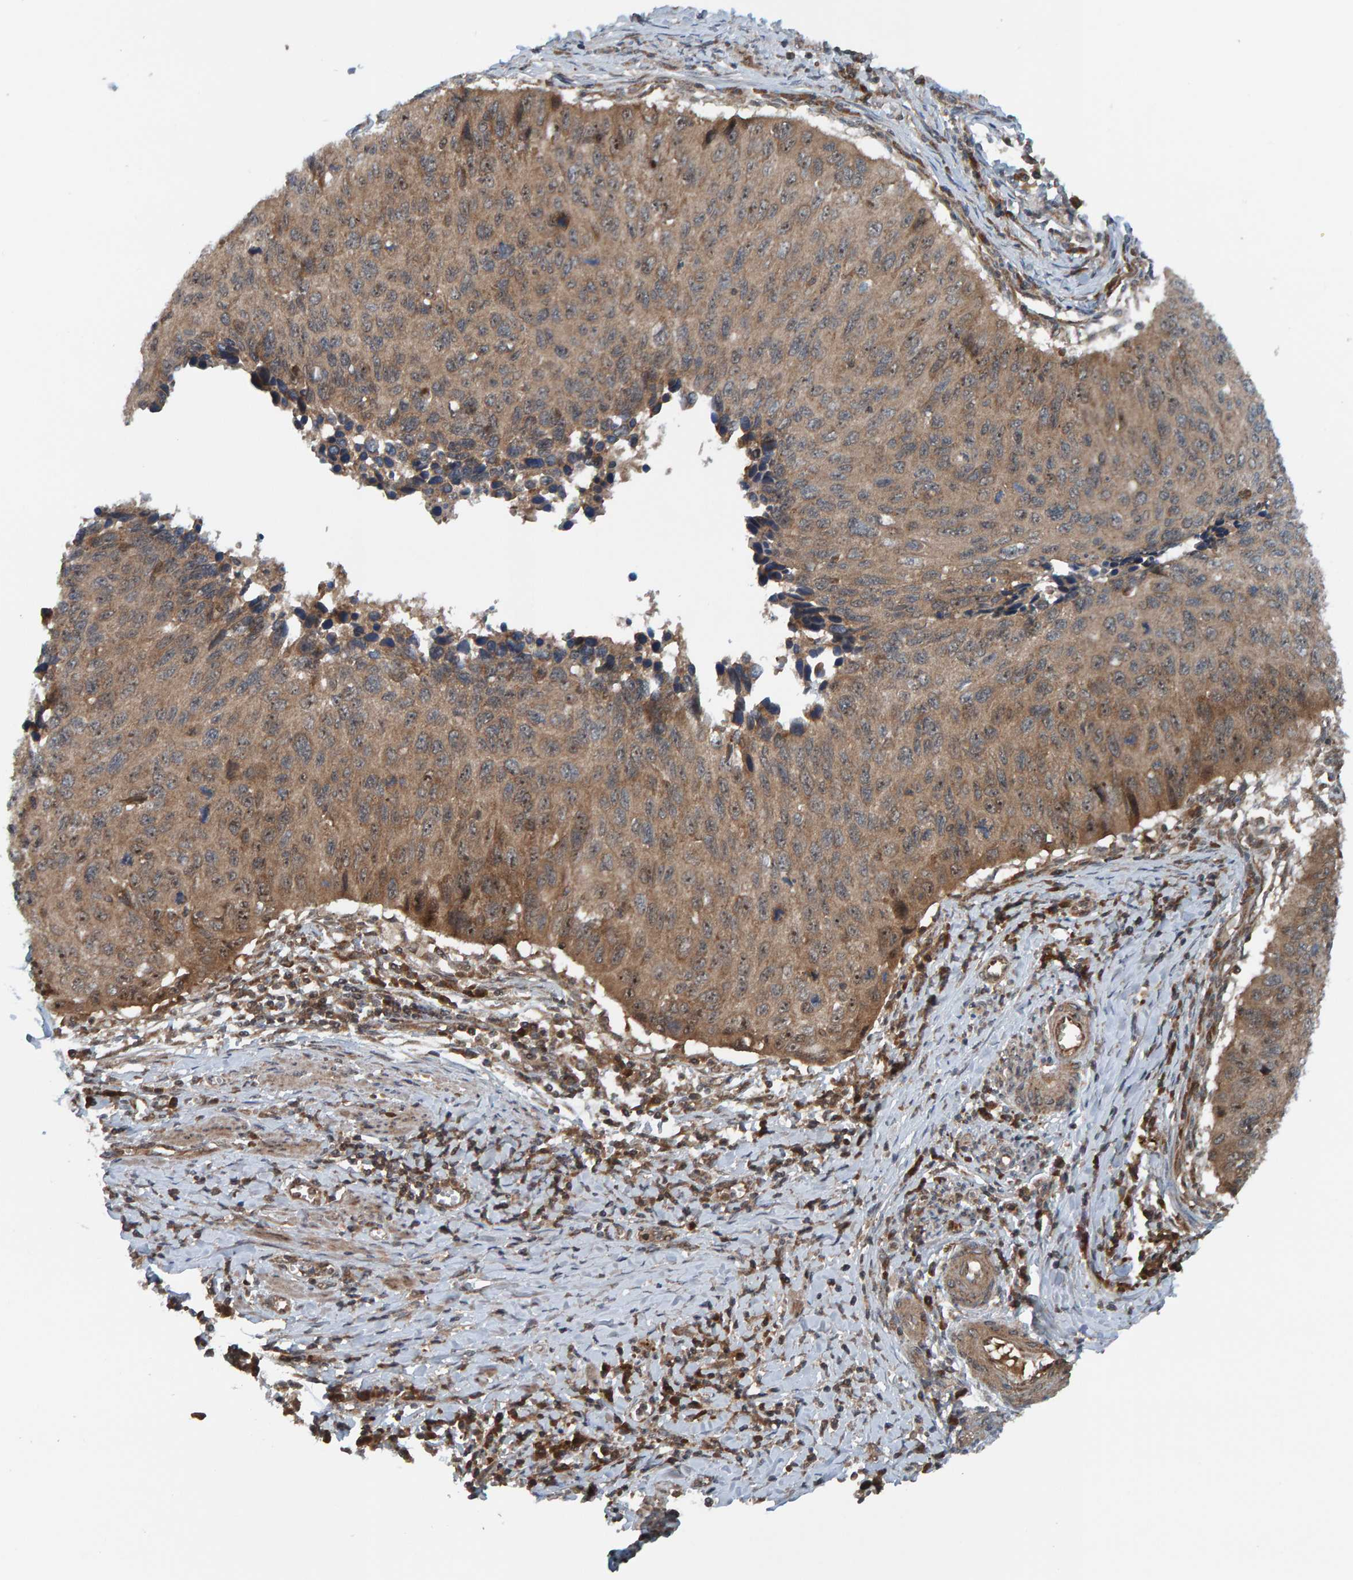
{"staining": {"intensity": "moderate", "quantity": ">75%", "location": "cytoplasmic/membranous"}, "tissue": "cervical cancer", "cell_type": "Tumor cells", "image_type": "cancer", "snomed": [{"axis": "morphology", "description": "Squamous cell carcinoma, NOS"}, {"axis": "topography", "description": "Cervix"}], "caption": "Immunohistochemistry (IHC) photomicrograph of human squamous cell carcinoma (cervical) stained for a protein (brown), which demonstrates medium levels of moderate cytoplasmic/membranous expression in about >75% of tumor cells.", "gene": "CUEDC1", "patient": {"sex": "female", "age": 53}}